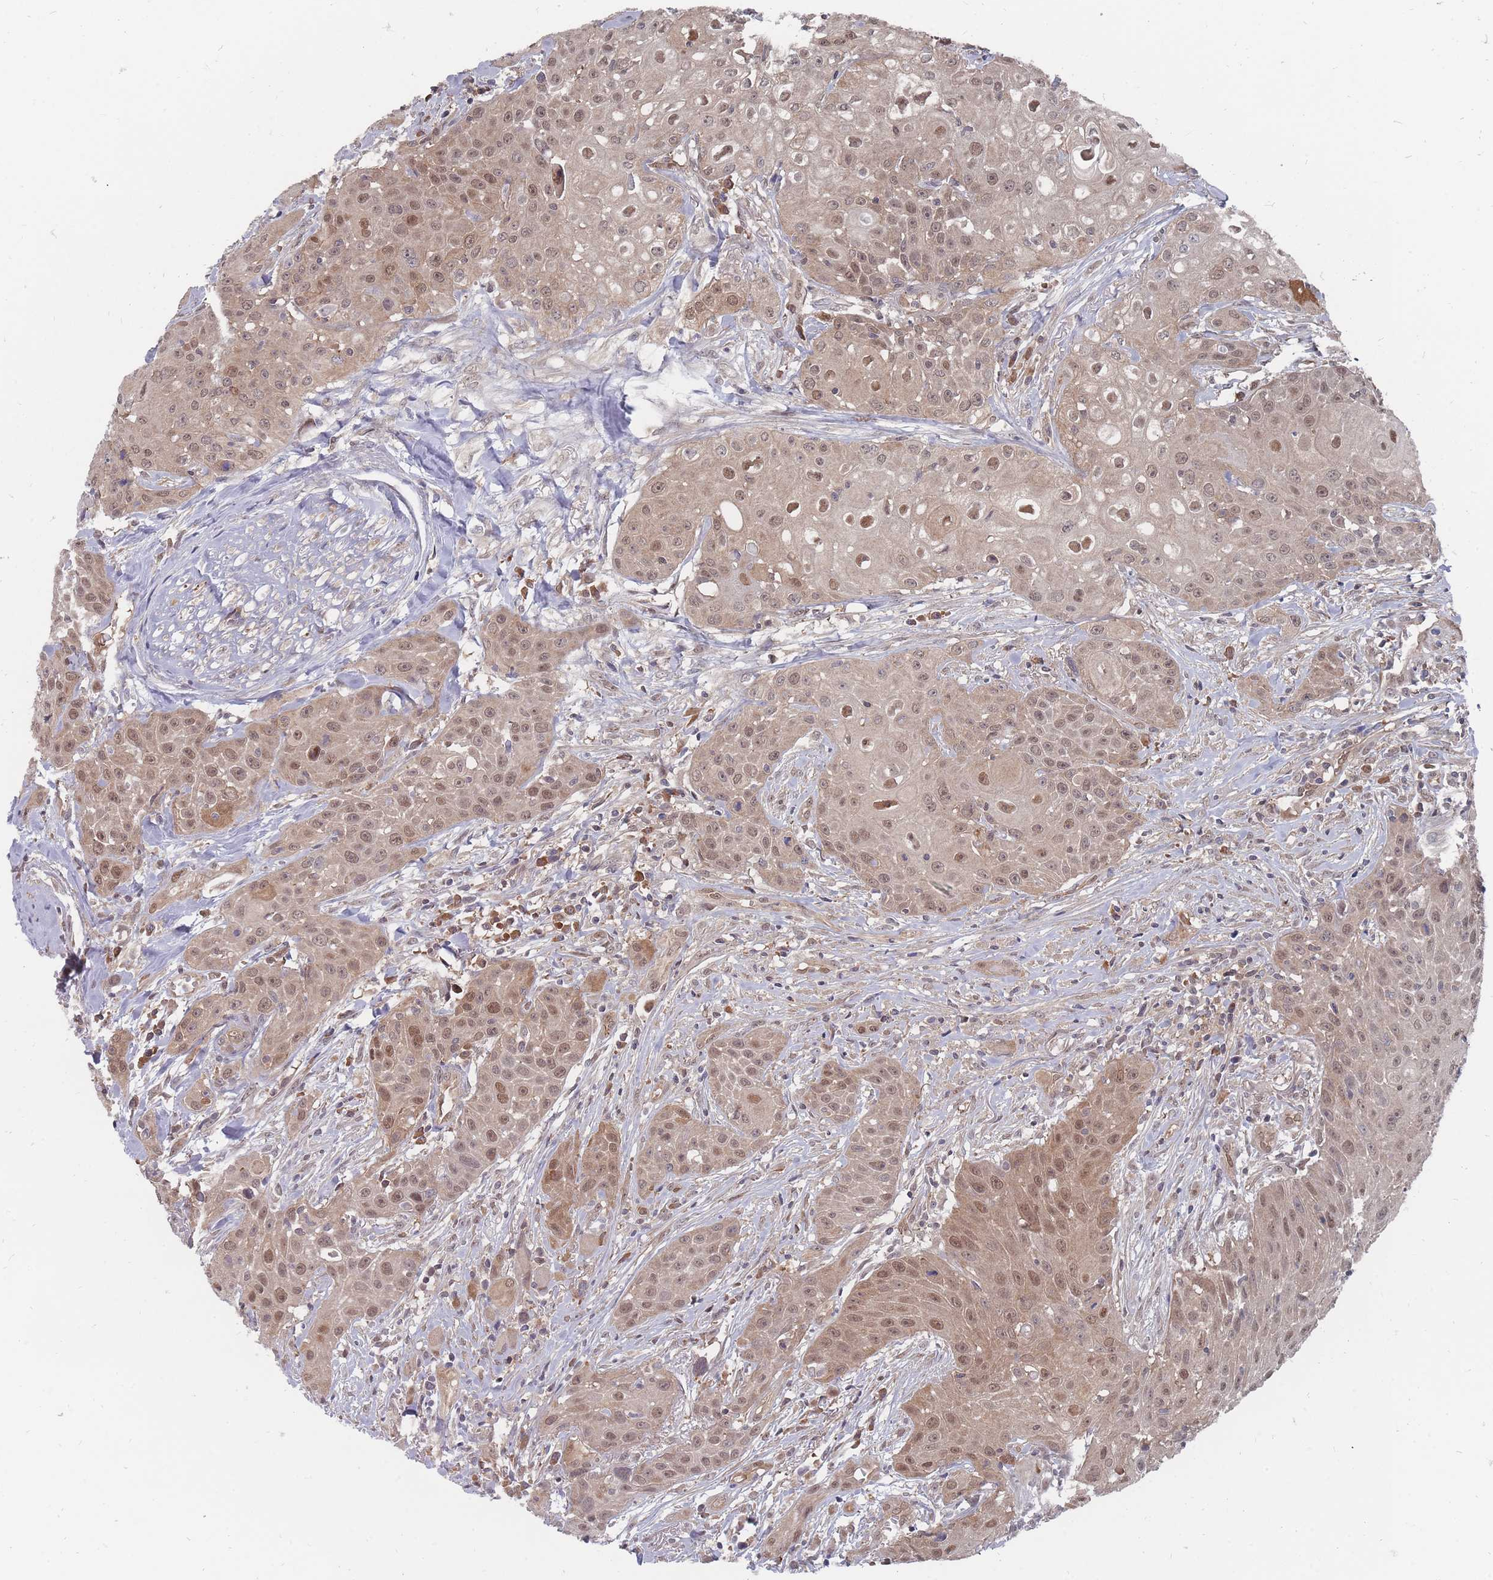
{"staining": {"intensity": "moderate", "quantity": ">75%", "location": "nuclear"}, "tissue": "head and neck cancer", "cell_type": "Tumor cells", "image_type": "cancer", "snomed": [{"axis": "morphology", "description": "Squamous cell carcinoma, NOS"}, {"axis": "topography", "description": "Oral tissue"}, {"axis": "topography", "description": "Head-Neck"}], "caption": "A micrograph showing moderate nuclear expression in about >75% of tumor cells in squamous cell carcinoma (head and neck), as visualized by brown immunohistochemical staining.", "gene": "NKD1", "patient": {"sex": "female", "age": 82}}